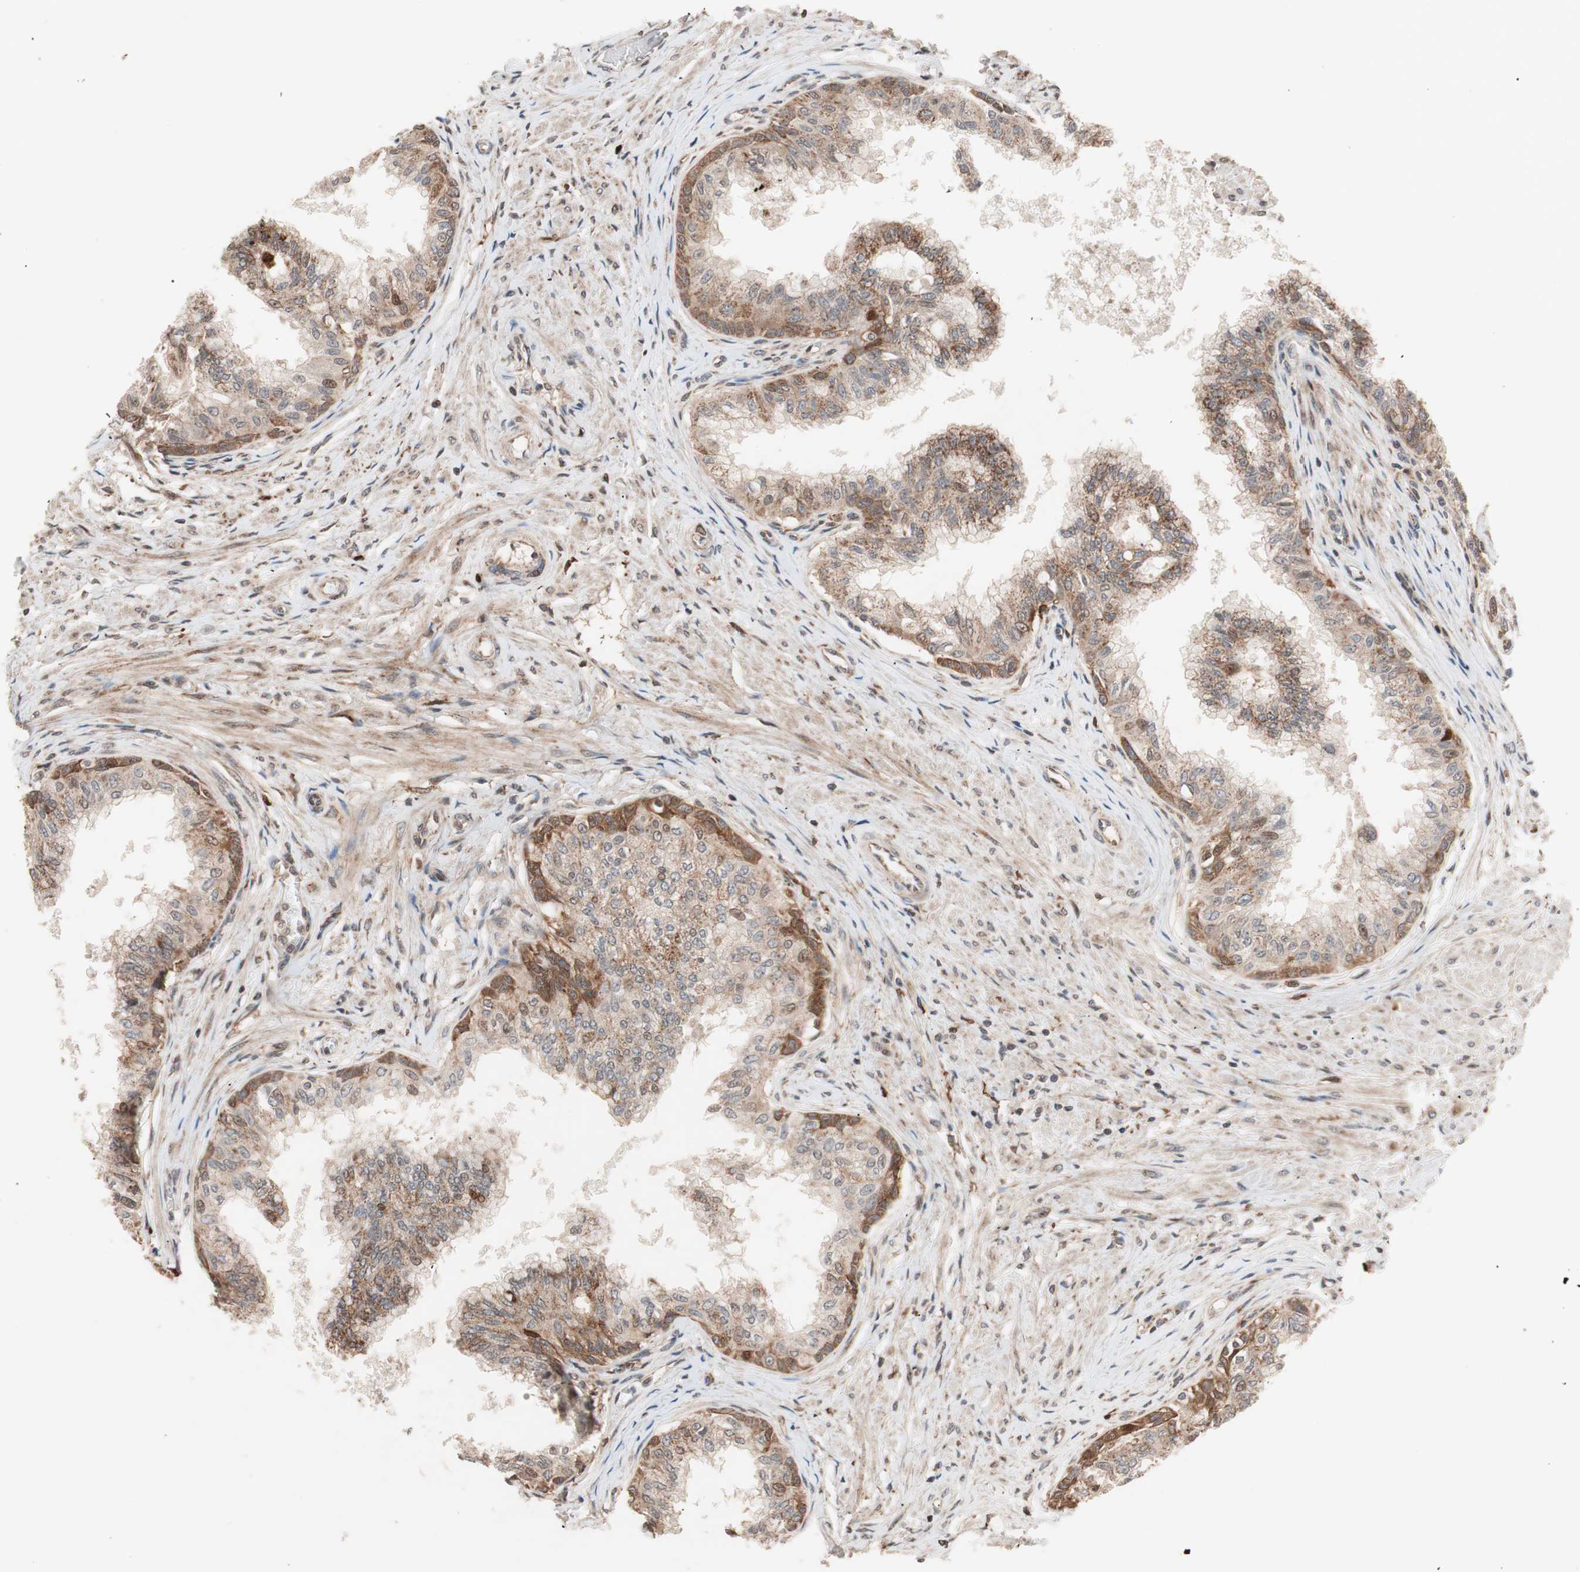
{"staining": {"intensity": "moderate", "quantity": ">75%", "location": "cytoplasmic/membranous"}, "tissue": "prostate", "cell_type": "Glandular cells", "image_type": "normal", "snomed": [{"axis": "morphology", "description": "Normal tissue, NOS"}, {"axis": "topography", "description": "Prostate"}, {"axis": "topography", "description": "Seminal veicle"}], "caption": "Protein expression analysis of benign prostate shows moderate cytoplasmic/membranous positivity in about >75% of glandular cells.", "gene": "NF2", "patient": {"sex": "male", "age": 60}}